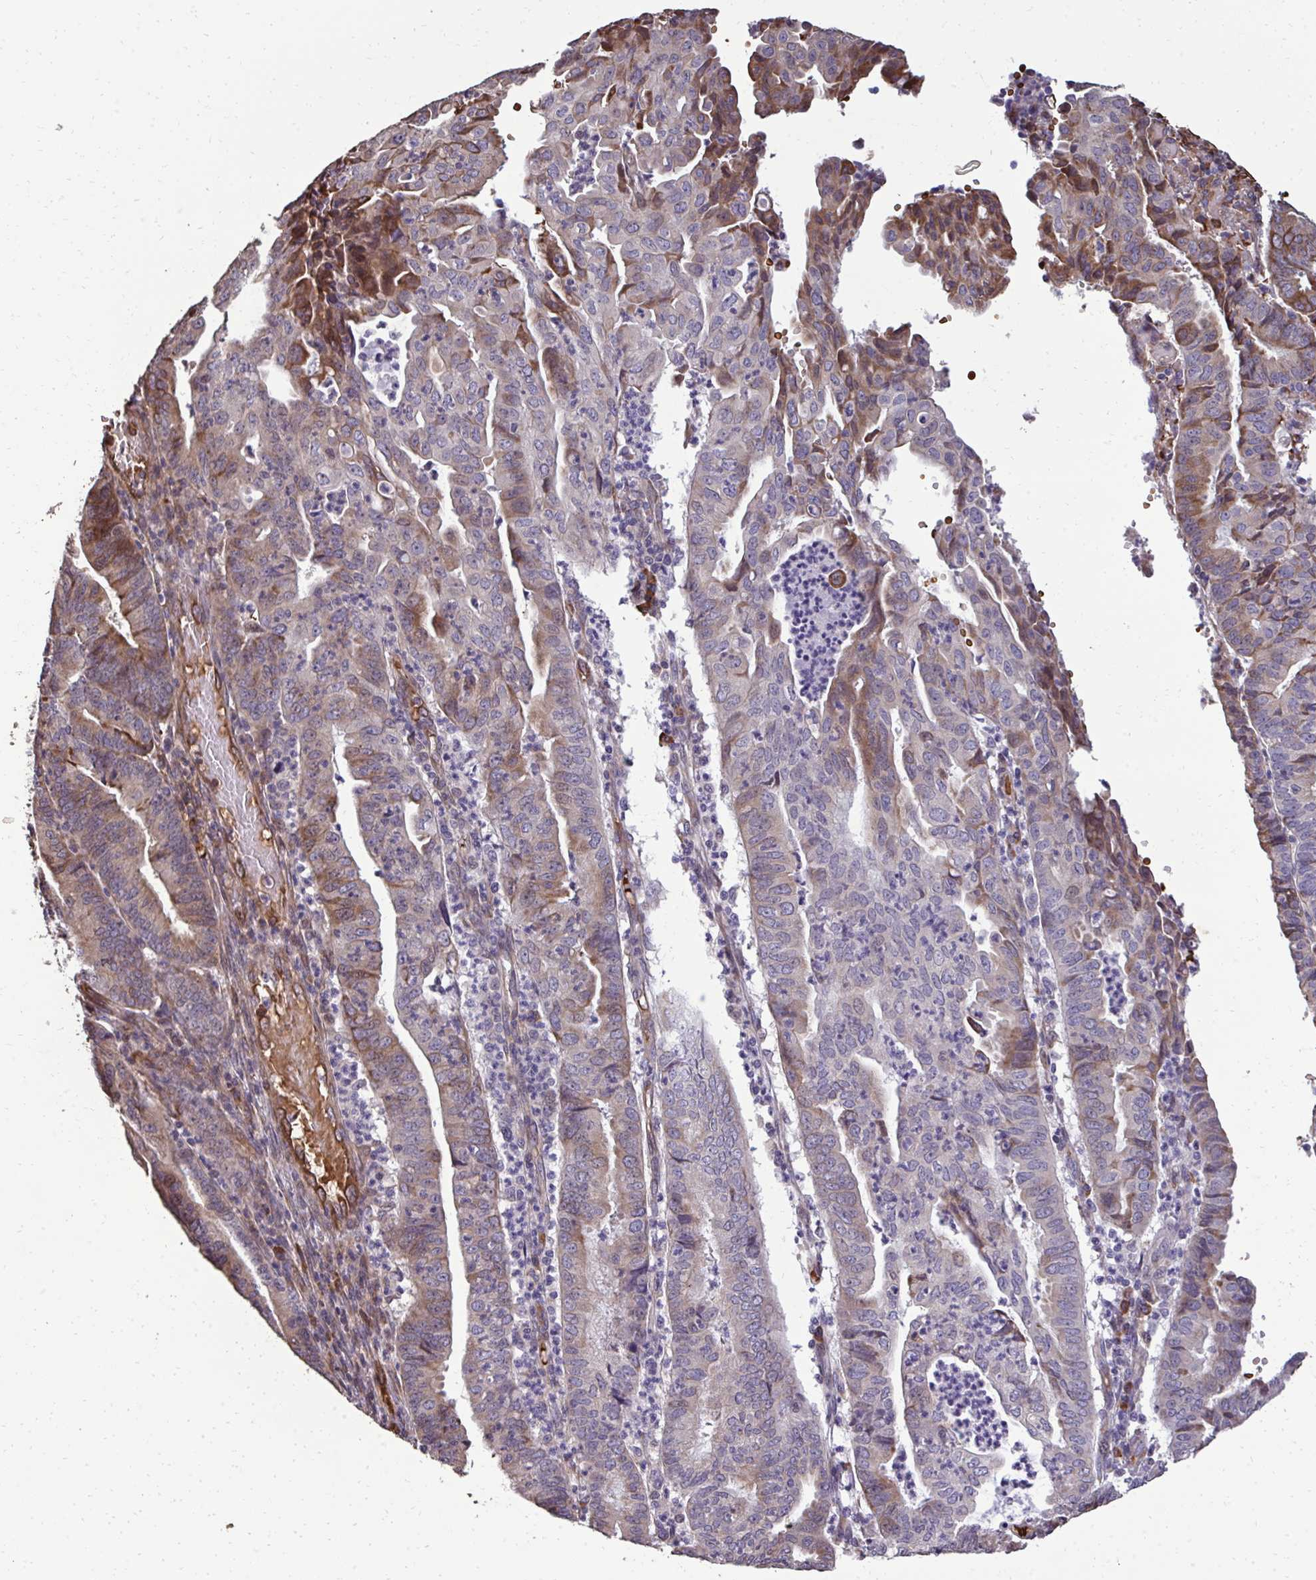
{"staining": {"intensity": "weak", "quantity": "25%-75%", "location": "cytoplasmic/membranous"}, "tissue": "endometrial cancer", "cell_type": "Tumor cells", "image_type": "cancer", "snomed": [{"axis": "morphology", "description": "Adenocarcinoma, NOS"}, {"axis": "topography", "description": "Endometrium"}], "caption": "Adenocarcinoma (endometrial) stained for a protein (brown) shows weak cytoplasmic/membranous positive expression in about 25%-75% of tumor cells.", "gene": "FIBCD1", "patient": {"sex": "female", "age": 60}}